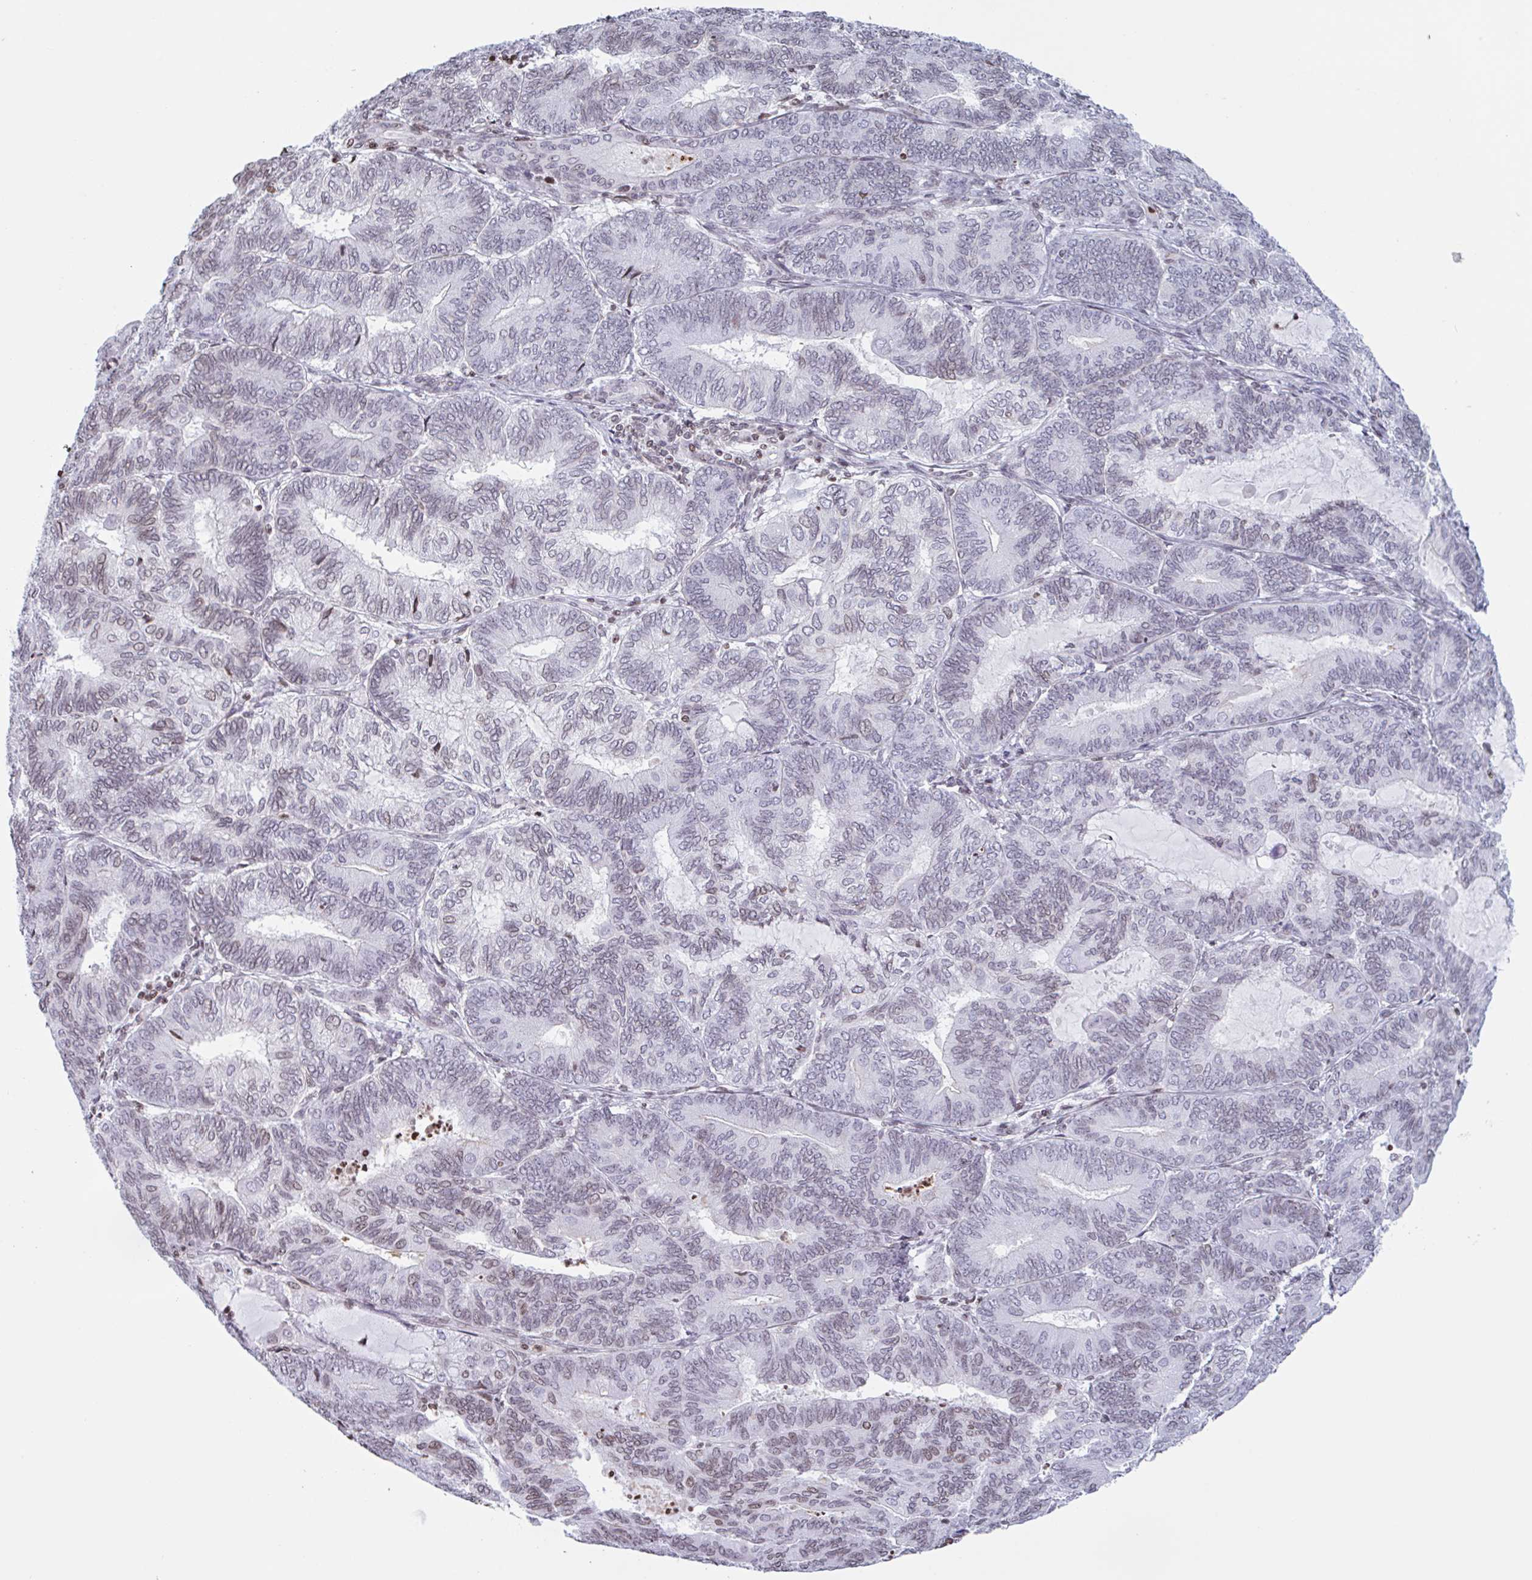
{"staining": {"intensity": "weak", "quantity": "25%-75%", "location": "nuclear"}, "tissue": "endometrial cancer", "cell_type": "Tumor cells", "image_type": "cancer", "snomed": [{"axis": "morphology", "description": "Adenocarcinoma, NOS"}, {"axis": "topography", "description": "Endometrium"}], "caption": "Weak nuclear positivity is seen in about 25%-75% of tumor cells in endometrial cancer. Nuclei are stained in blue.", "gene": "NOL6", "patient": {"sex": "female", "age": 81}}